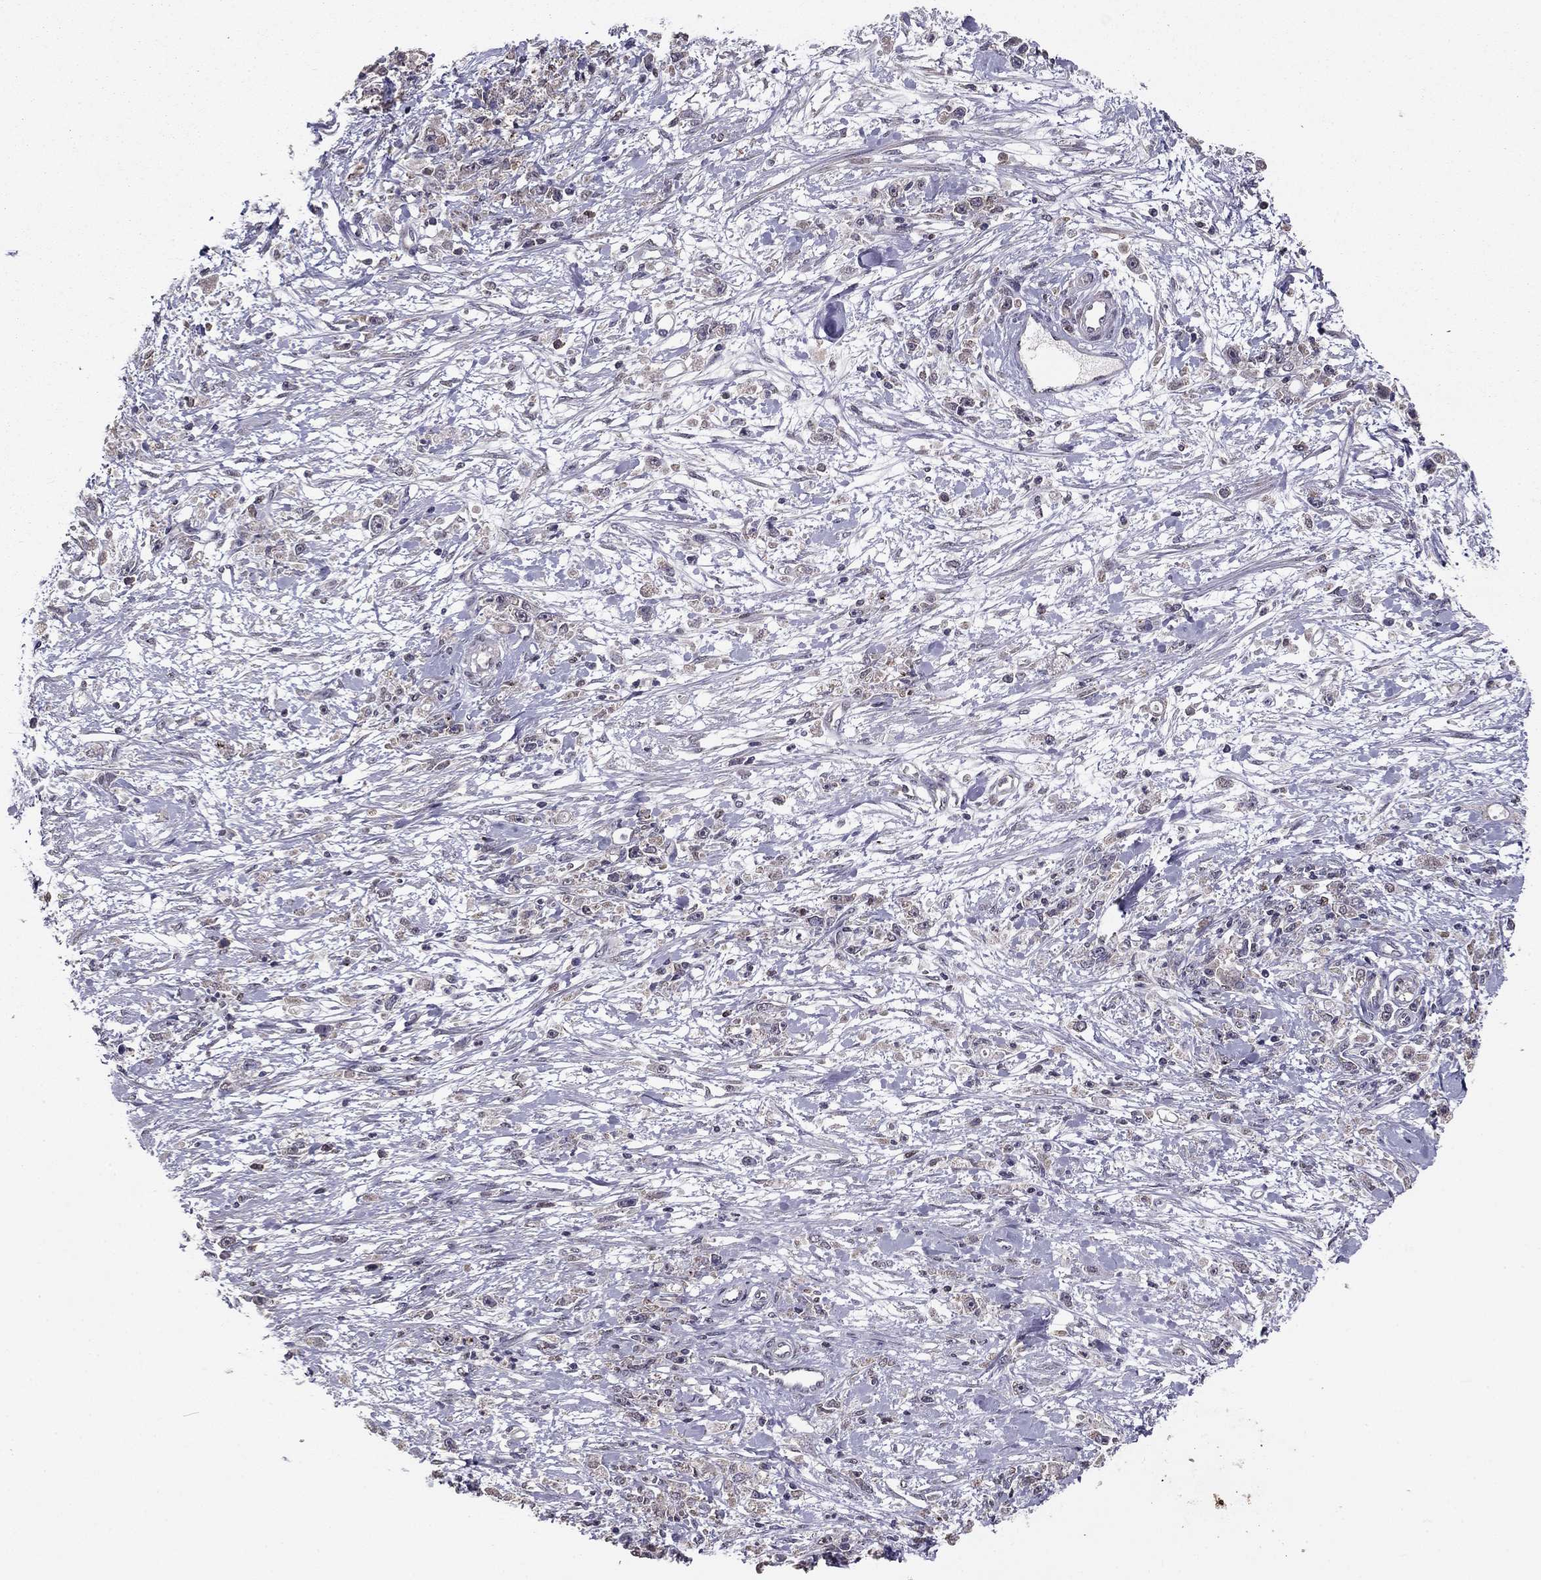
{"staining": {"intensity": "negative", "quantity": "none", "location": "none"}, "tissue": "stomach cancer", "cell_type": "Tumor cells", "image_type": "cancer", "snomed": [{"axis": "morphology", "description": "Adenocarcinoma, NOS"}, {"axis": "topography", "description": "Stomach"}], "caption": "Tumor cells show no significant positivity in stomach cancer (adenocarcinoma).", "gene": "HCN1", "patient": {"sex": "female", "age": 59}}